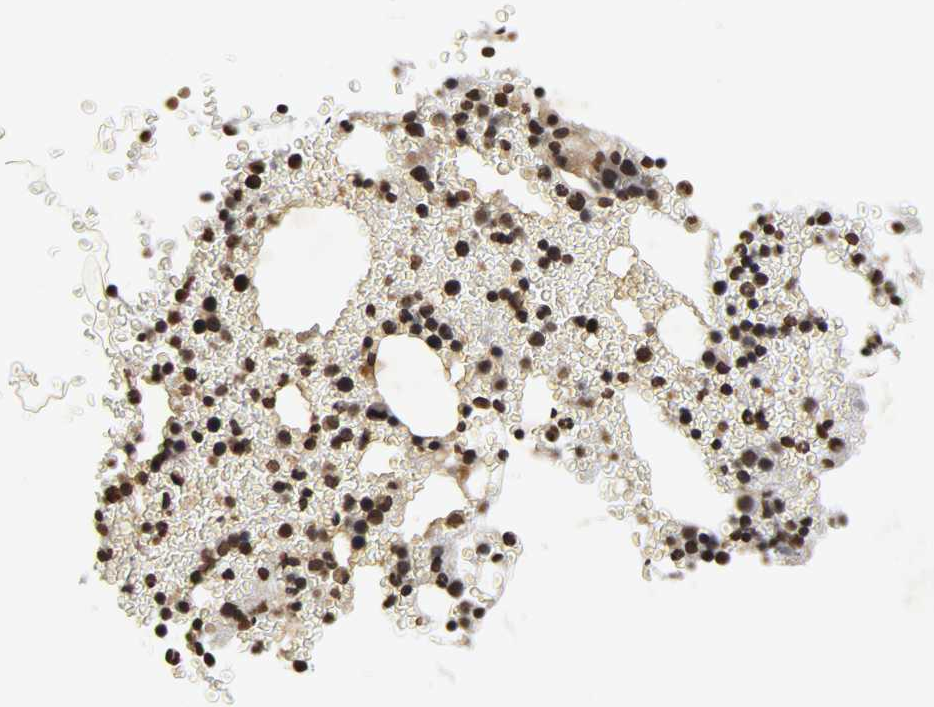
{"staining": {"intensity": "strong", "quantity": ">75%", "location": "nuclear"}, "tissue": "bone marrow", "cell_type": "Hematopoietic cells", "image_type": "normal", "snomed": [{"axis": "morphology", "description": "Normal tissue, NOS"}, {"axis": "morphology", "description": "Inflammation, NOS"}, {"axis": "topography", "description": "Bone marrow"}], "caption": "High-magnification brightfield microscopy of benign bone marrow stained with DAB (brown) and counterstained with hematoxylin (blue). hematopoietic cells exhibit strong nuclear positivity is present in about>75% of cells. (Stains: DAB in brown, nuclei in blue, Microscopy: brightfield microscopy at high magnification).", "gene": "ERCC2", "patient": {"sex": "male", "age": 22}}